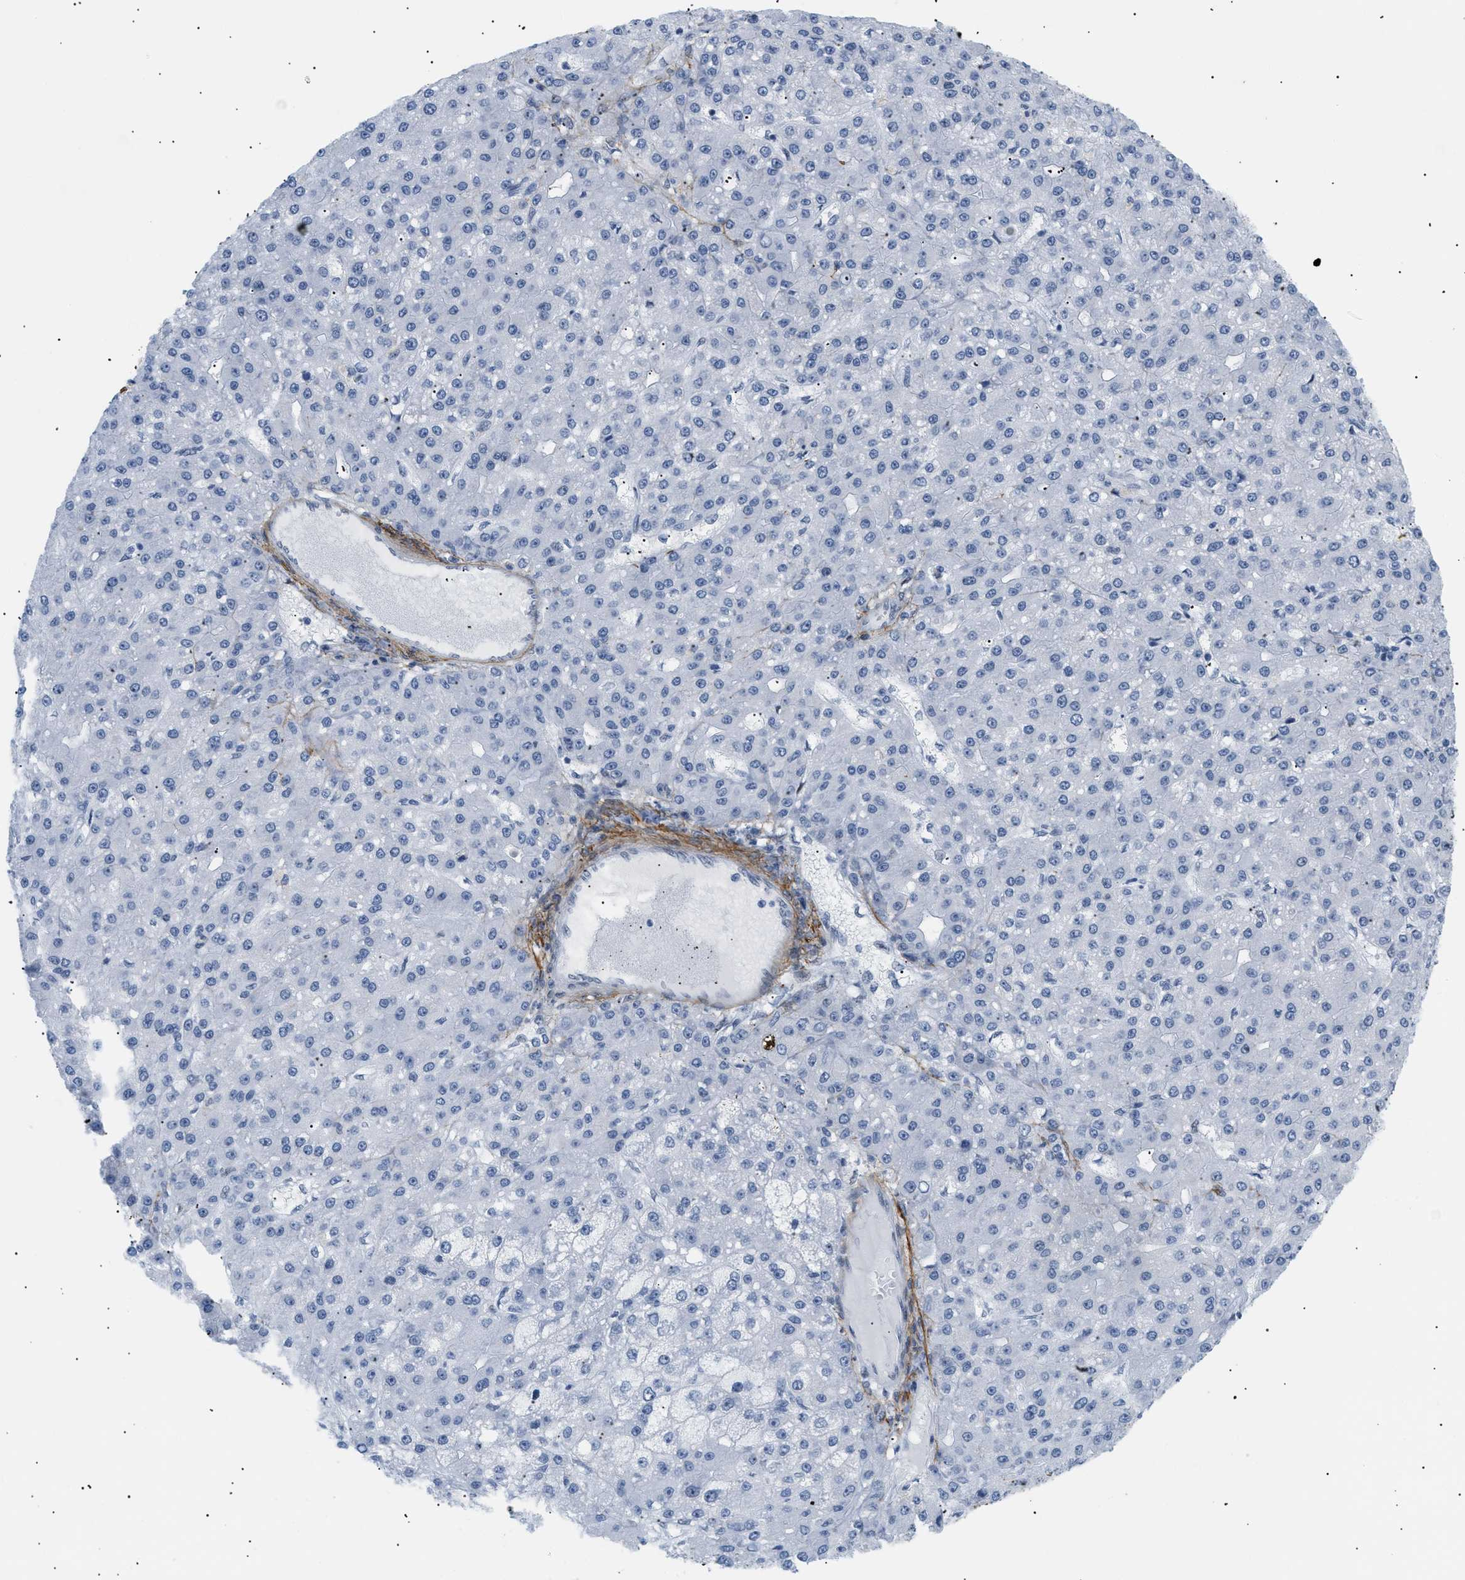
{"staining": {"intensity": "negative", "quantity": "none", "location": "none"}, "tissue": "liver cancer", "cell_type": "Tumor cells", "image_type": "cancer", "snomed": [{"axis": "morphology", "description": "Carcinoma, Hepatocellular, NOS"}, {"axis": "topography", "description": "Liver"}], "caption": "Human liver hepatocellular carcinoma stained for a protein using immunohistochemistry exhibits no positivity in tumor cells.", "gene": "ELN", "patient": {"sex": "male", "age": 67}}